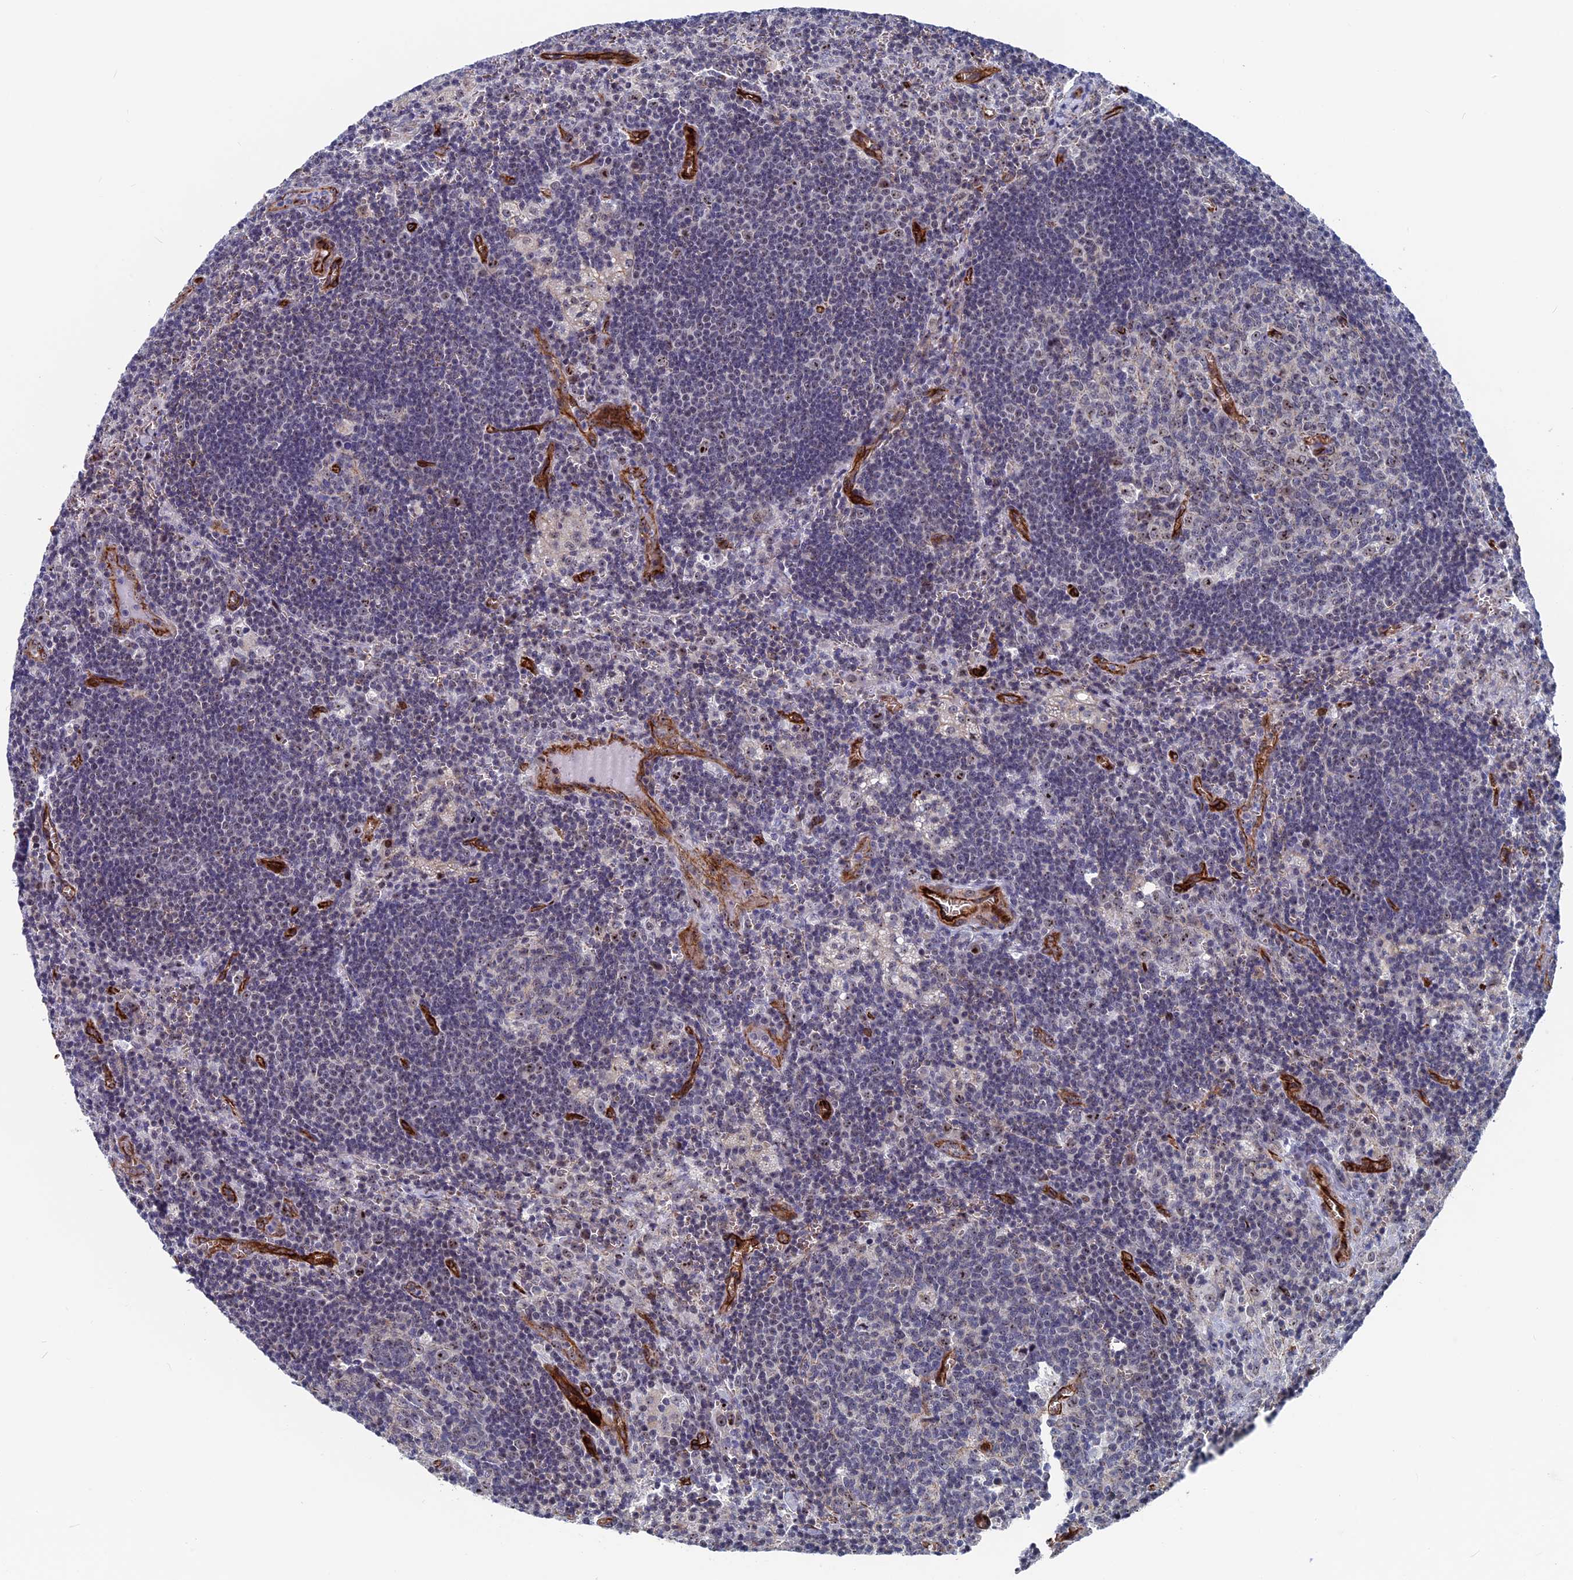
{"staining": {"intensity": "weak", "quantity": "<25%", "location": "nuclear"}, "tissue": "lymph node", "cell_type": "Germinal center cells", "image_type": "normal", "snomed": [{"axis": "morphology", "description": "Normal tissue, NOS"}, {"axis": "topography", "description": "Lymph node"}], "caption": "Immunohistochemistry (IHC) micrograph of normal human lymph node stained for a protein (brown), which demonstrates no positivity in germinal center cells.", "gene": "EXOSC9", "patient": {"sex": "male", "age": 58}}